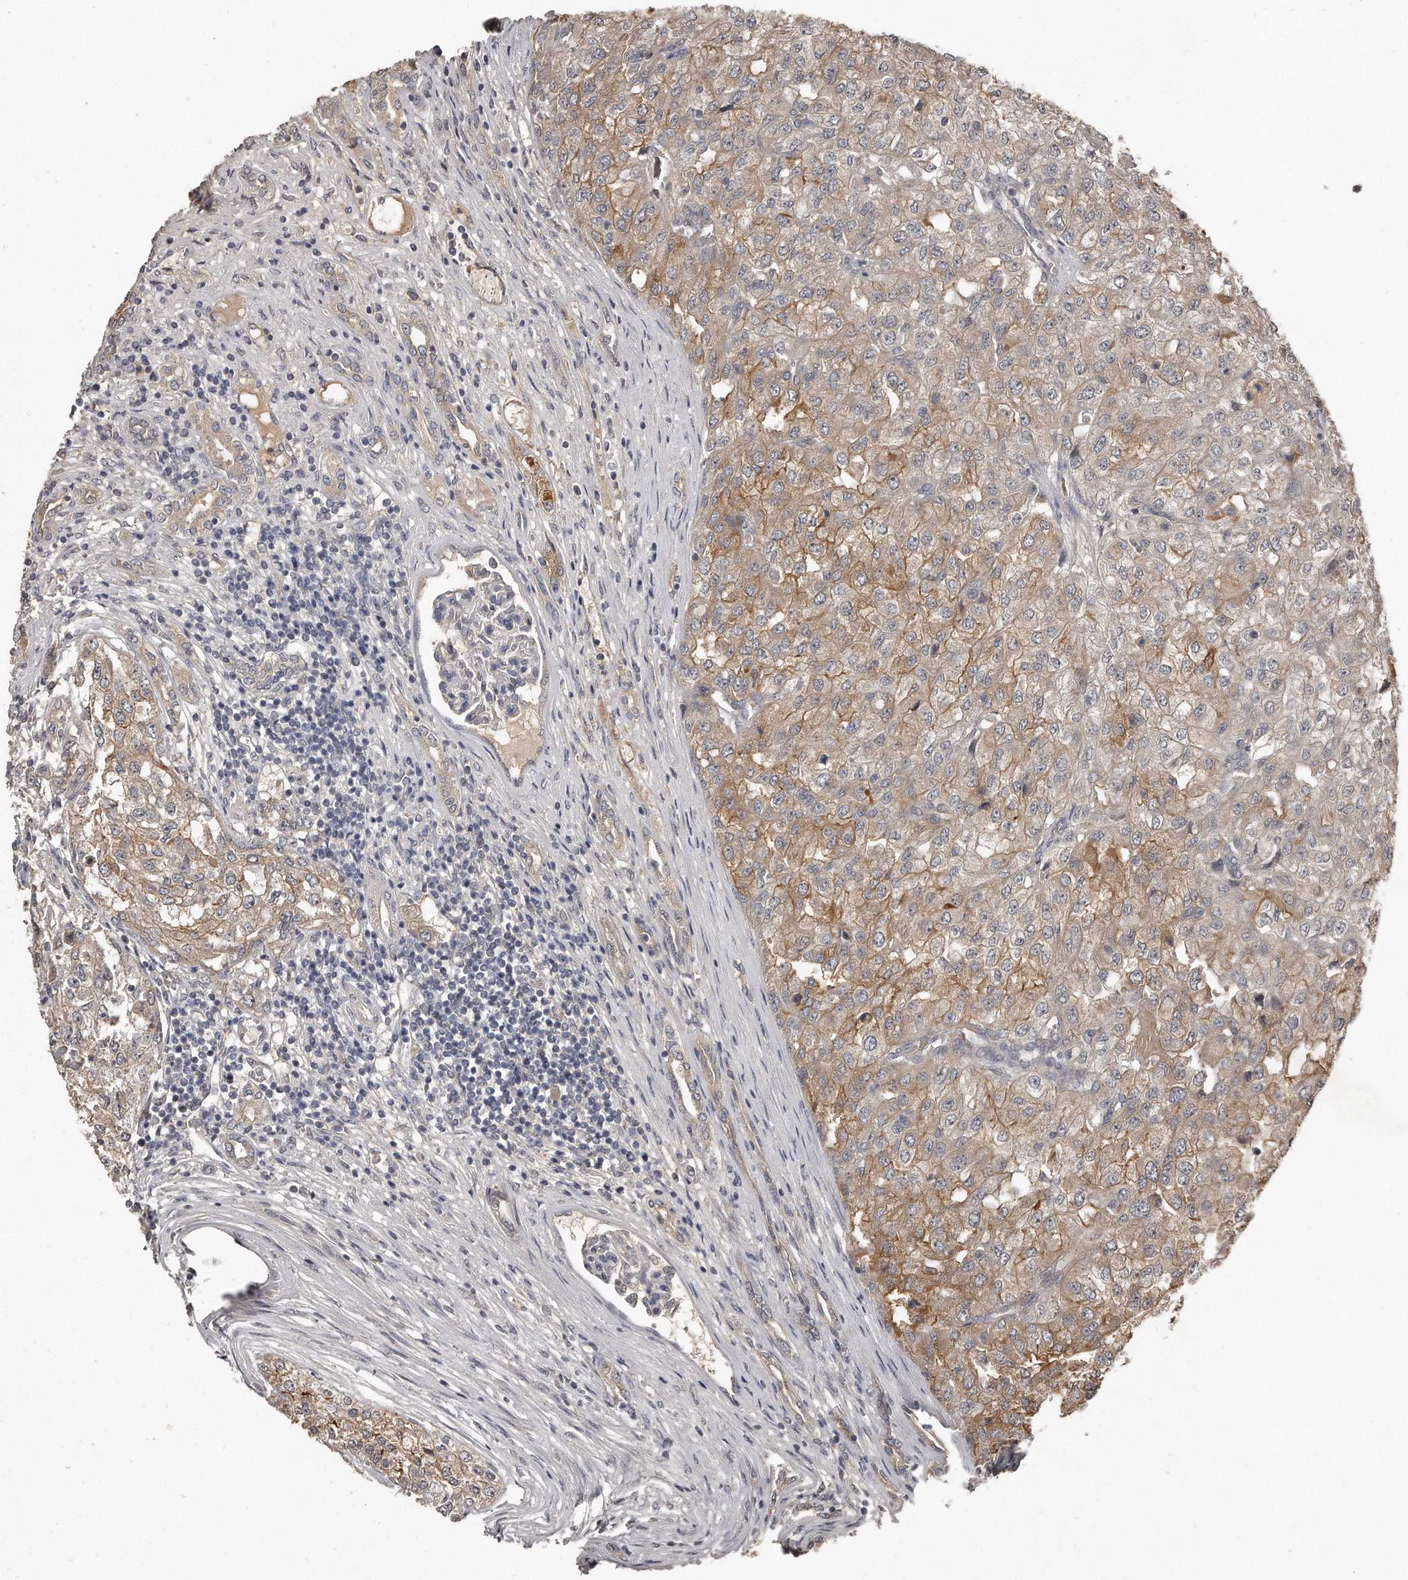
{"staining": {"intensity": "moderate", "quantity": "<25%", "location": "cytoplasmic/membranous"}, "tissue": "renal cancer", "cell_type": "Tumor cells", "image_type": "cancer", "snomed": [{"axis": "morphology", "description": "Adenocarcinoma, NOS"}, {"axis": "topography", "description": "Kidney"}], "caption": "Immunohistochemistry (IHC) (DAB) staining of human renal cancer shows moderate cytoplasmic/membranous protein staining in about <25% of tumor cells.", "gene": "GRB10", "patient": {"sex": "female", "age": 54}}